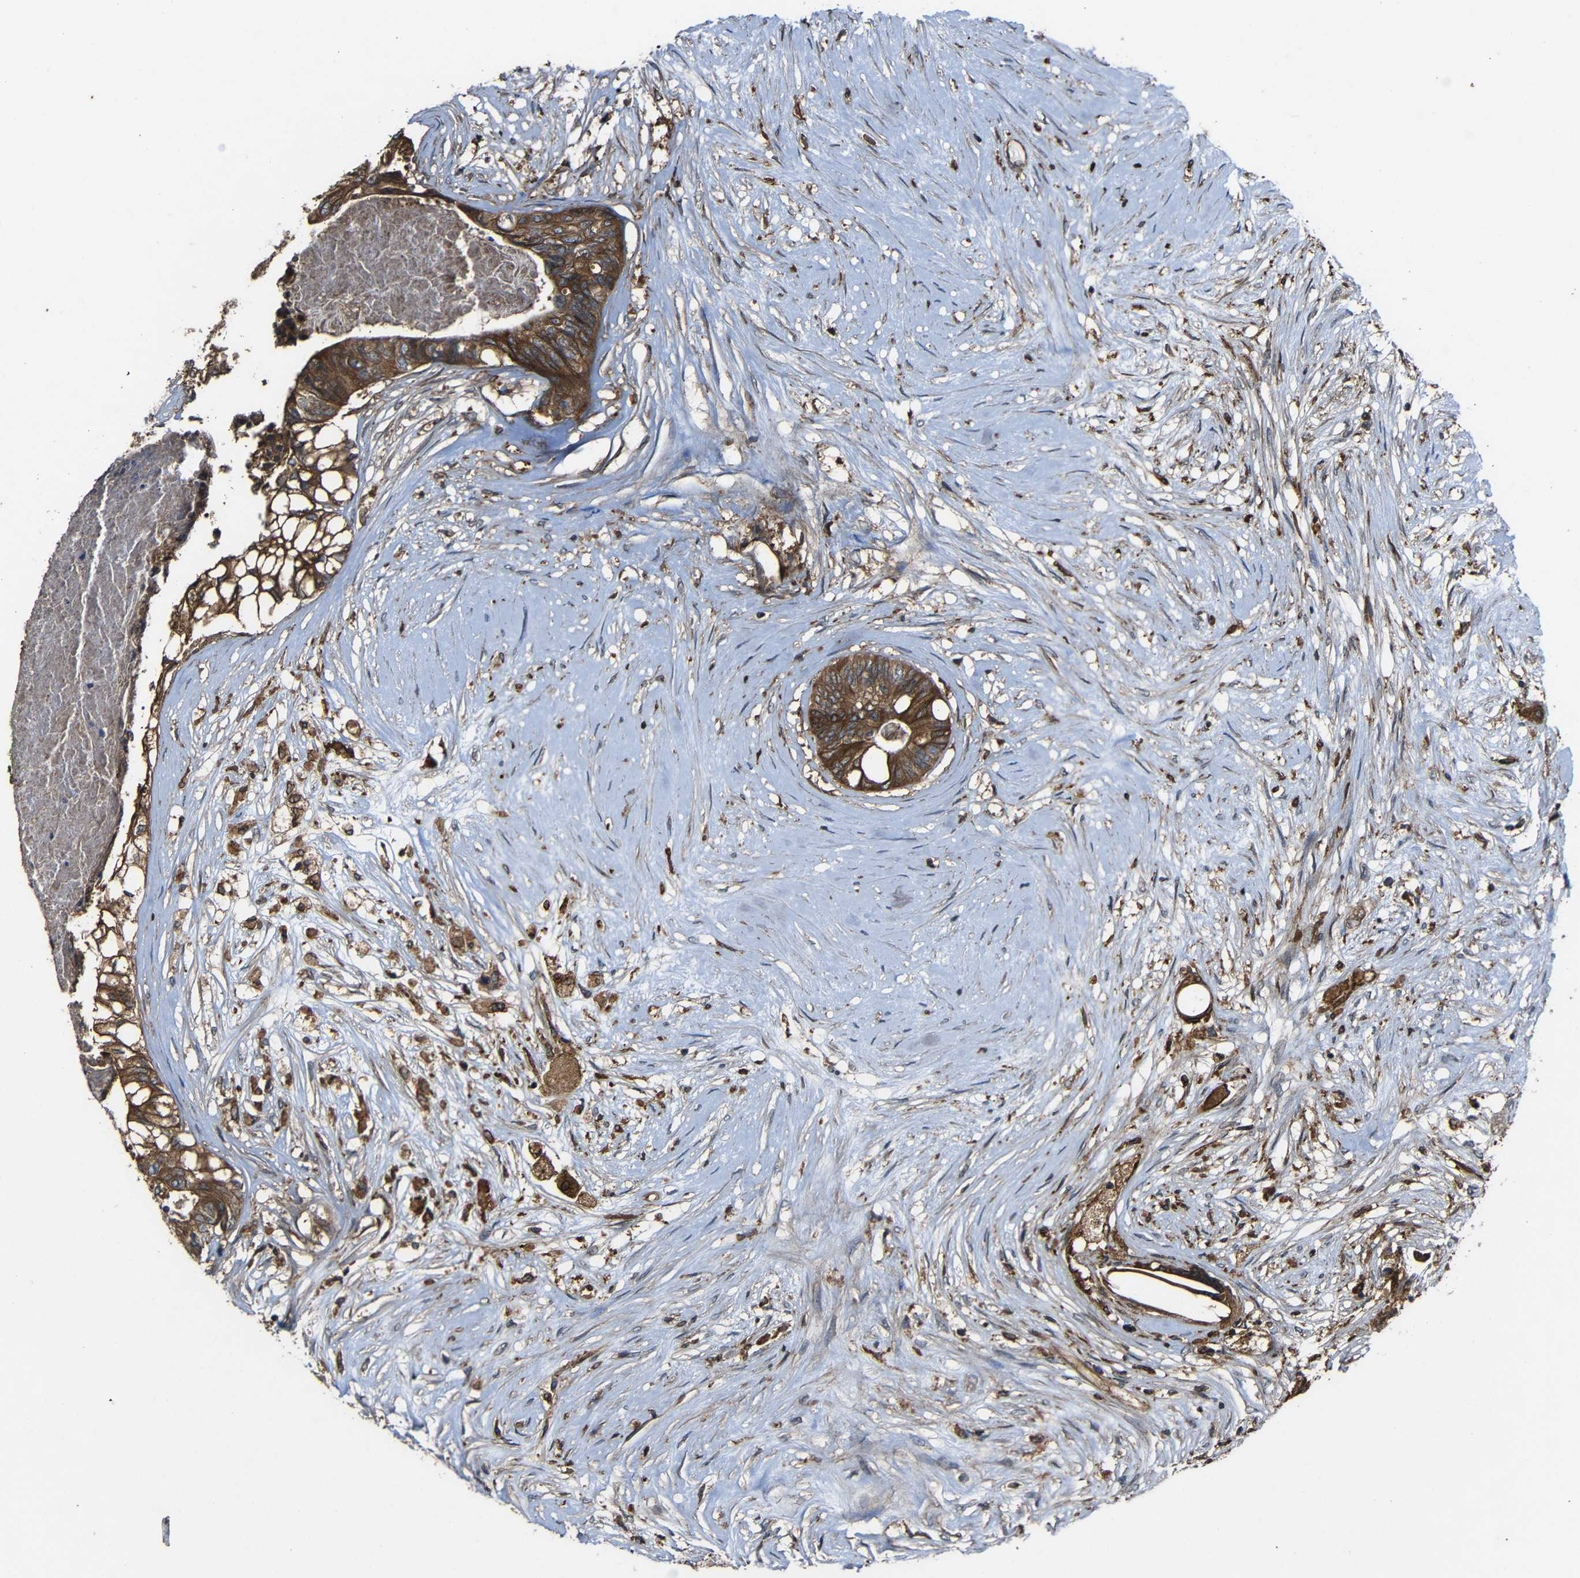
{"staining": {"intensity": "moderate", "quantity": ">75%", "location": "cytoplasmic/membranous"}, "tissue": "colorectal cancer", "cell_type": "Tumor cells", "image_type": "cancer", "snomed": [{"axis": "morphology", "description": "Adenocarcinoma, NOS"}, {"axis": "topography", "description": "Rectum"}], "caption": "Immunohistochemical staining of colorectal cancer reveals medium levels of moderate cytoplasmic/membranous protein expression in approximately >75% of tumor cells. The staining is performed using DAB brown chromogen to label protein expression. The nuclei are counter-stained blue using hematoxylin.", "gene": "TREM2", "patient": {"sex": "male", "age": 63}}